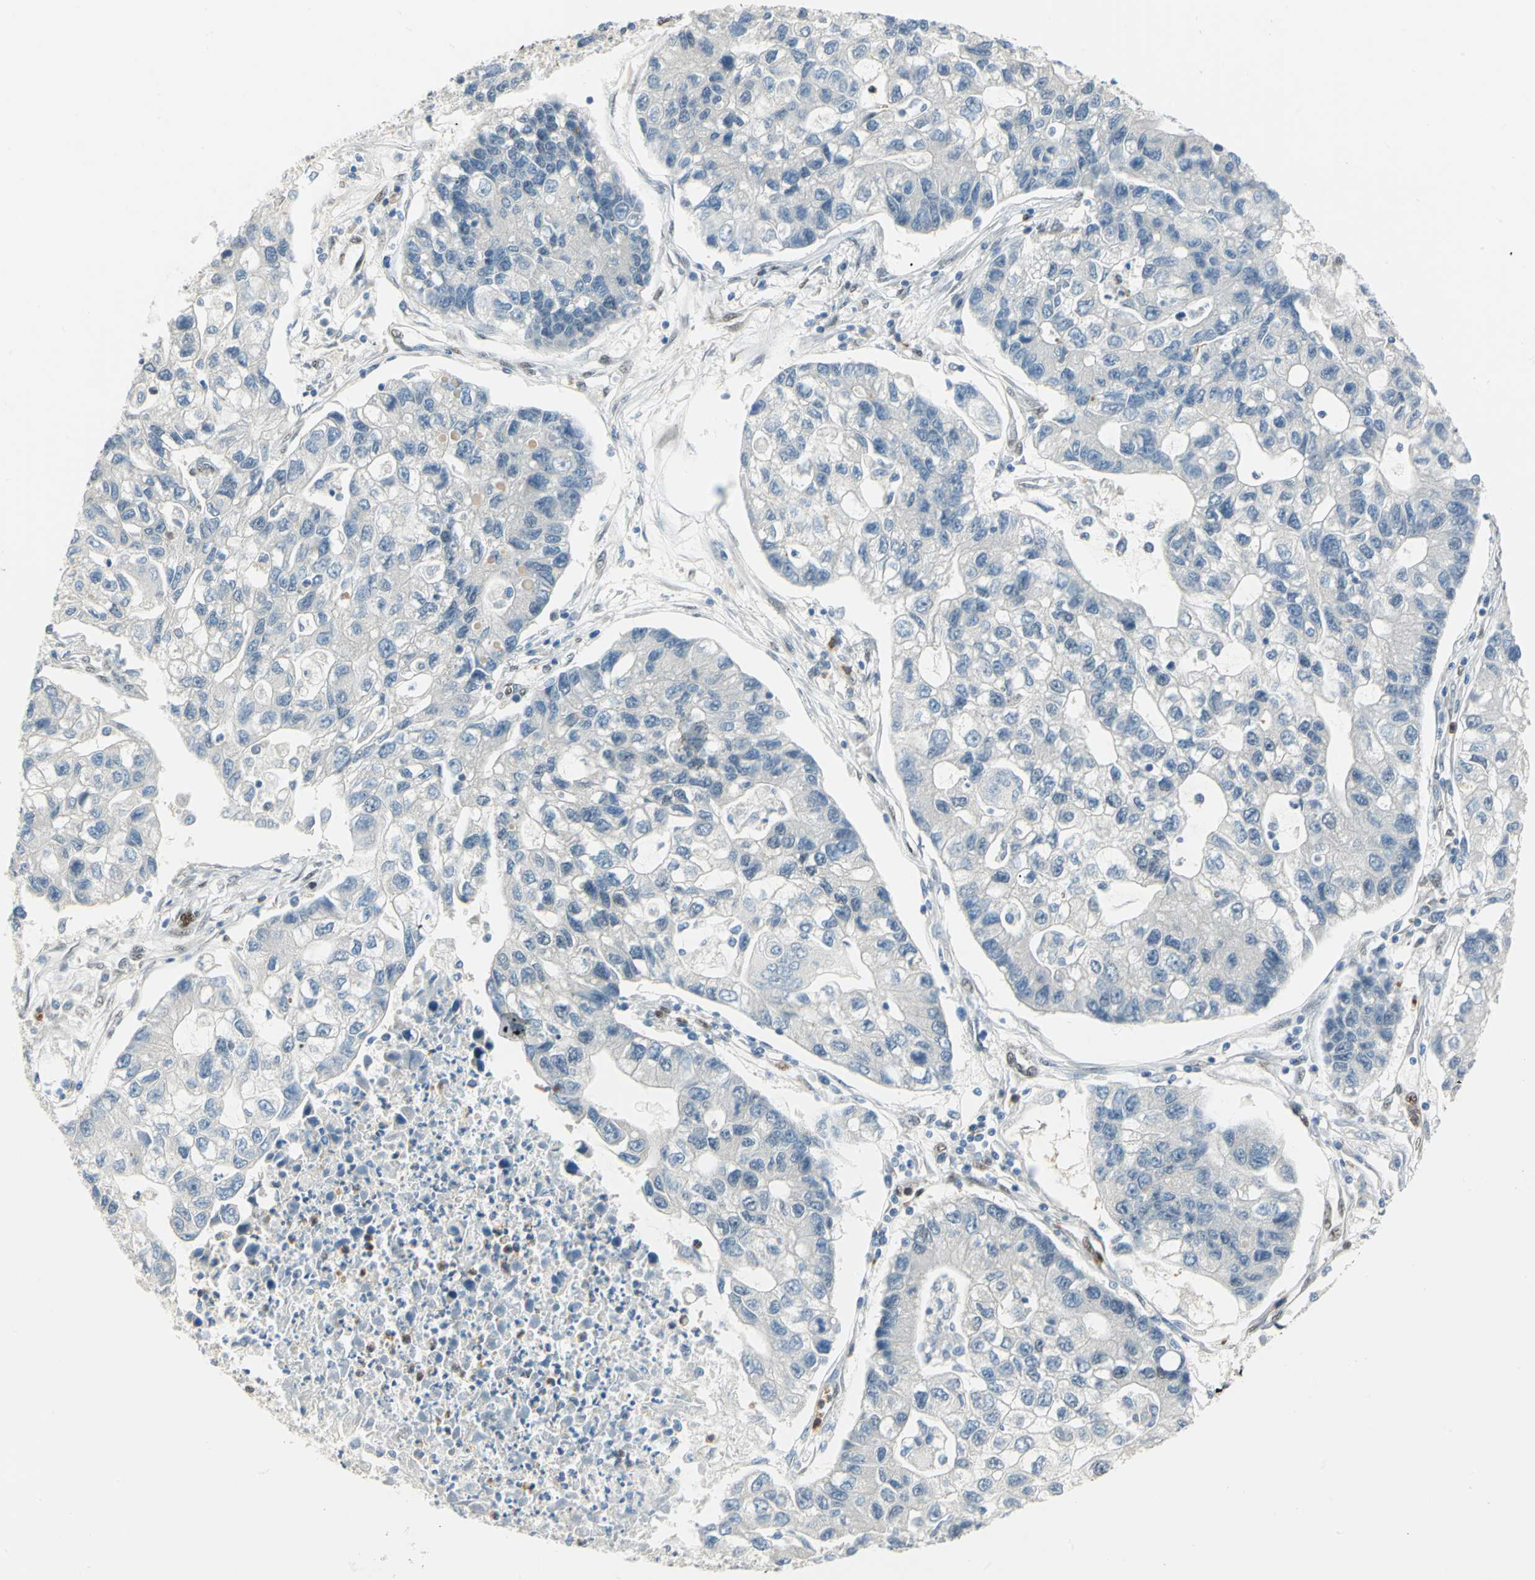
{"staining": {"intensity": "negative", "quantity": "none", "location": "none"}, "tissue": "lung cancer", "cell_type": "Tumor cells", "image_type": "cancer", "snomed": [{"axis": "morphology", "description": "Adenocarcinoma, NOS"}, {"axis": "topography", "description": "Lung"}], "caption": "Immunohistochemistry (IHC) of lung cancer (adenocarcinoma) exhibits no staining in tumor cells.", "gene": "RBFOX2", "patient": {"sex": "female", "age": 51}}